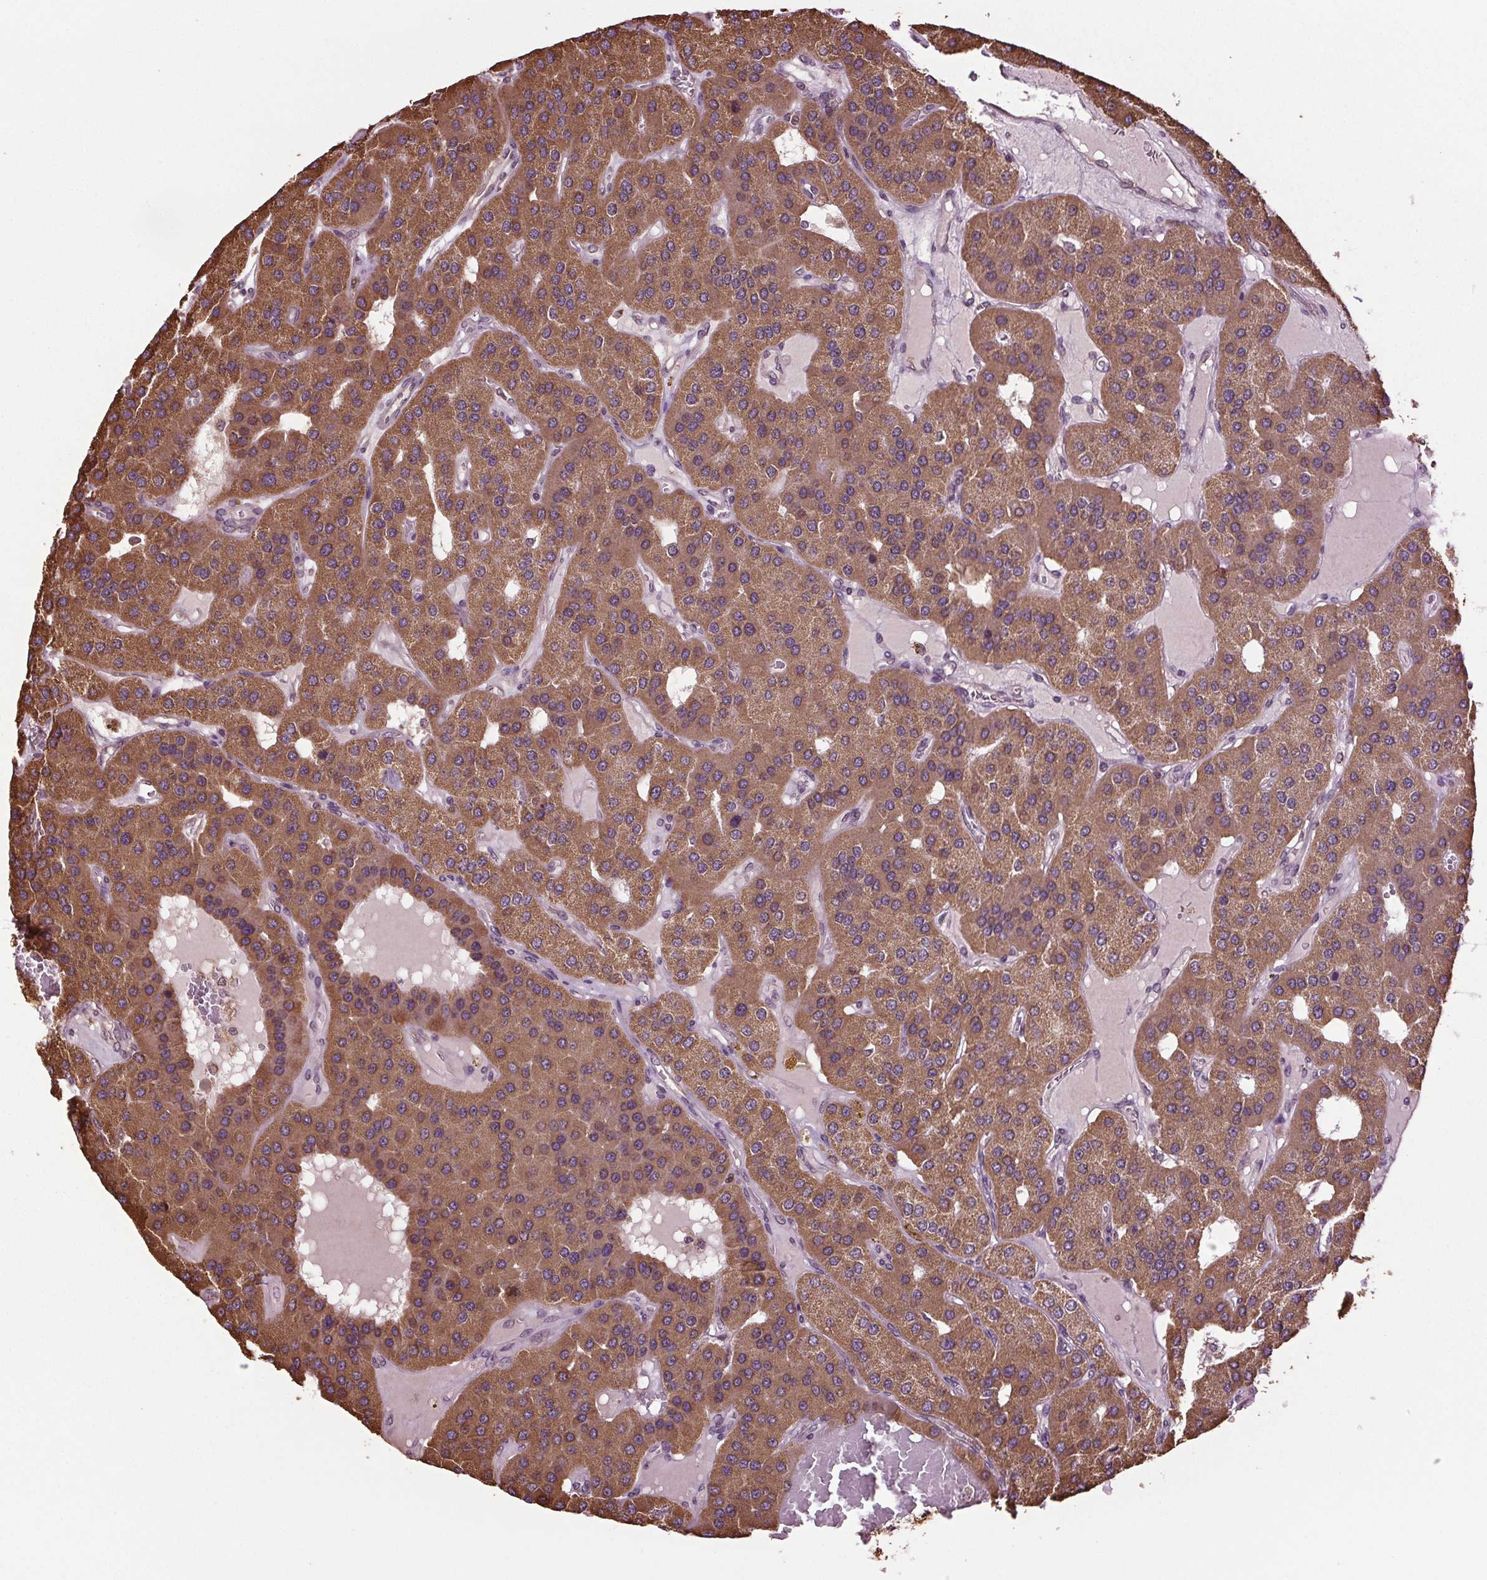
{"staining": {"intensity": "moderate", "quantity": ">75%", "location": "cytoplasmic/membranous"}, "tissue": "parathyroid gland", "cell_type": "Glandular cells", "image_type": "normal", "snomed": [{"axis": "morphology", "description": "Normal tissue, NOS"}, {"axis": "morphology", "description": "Adenoma, NOS"}, {"axis": "topography", "description": "Parathyroid gland"}], "caption": "Brown immunohistochemical staining in unremarkable parathyroid gland shows moderate cytoplasmic/membranous staining in about >75% of glandular cells.", "gene": "RNPEP", "patient": {"sex": "female", "age": 86}}